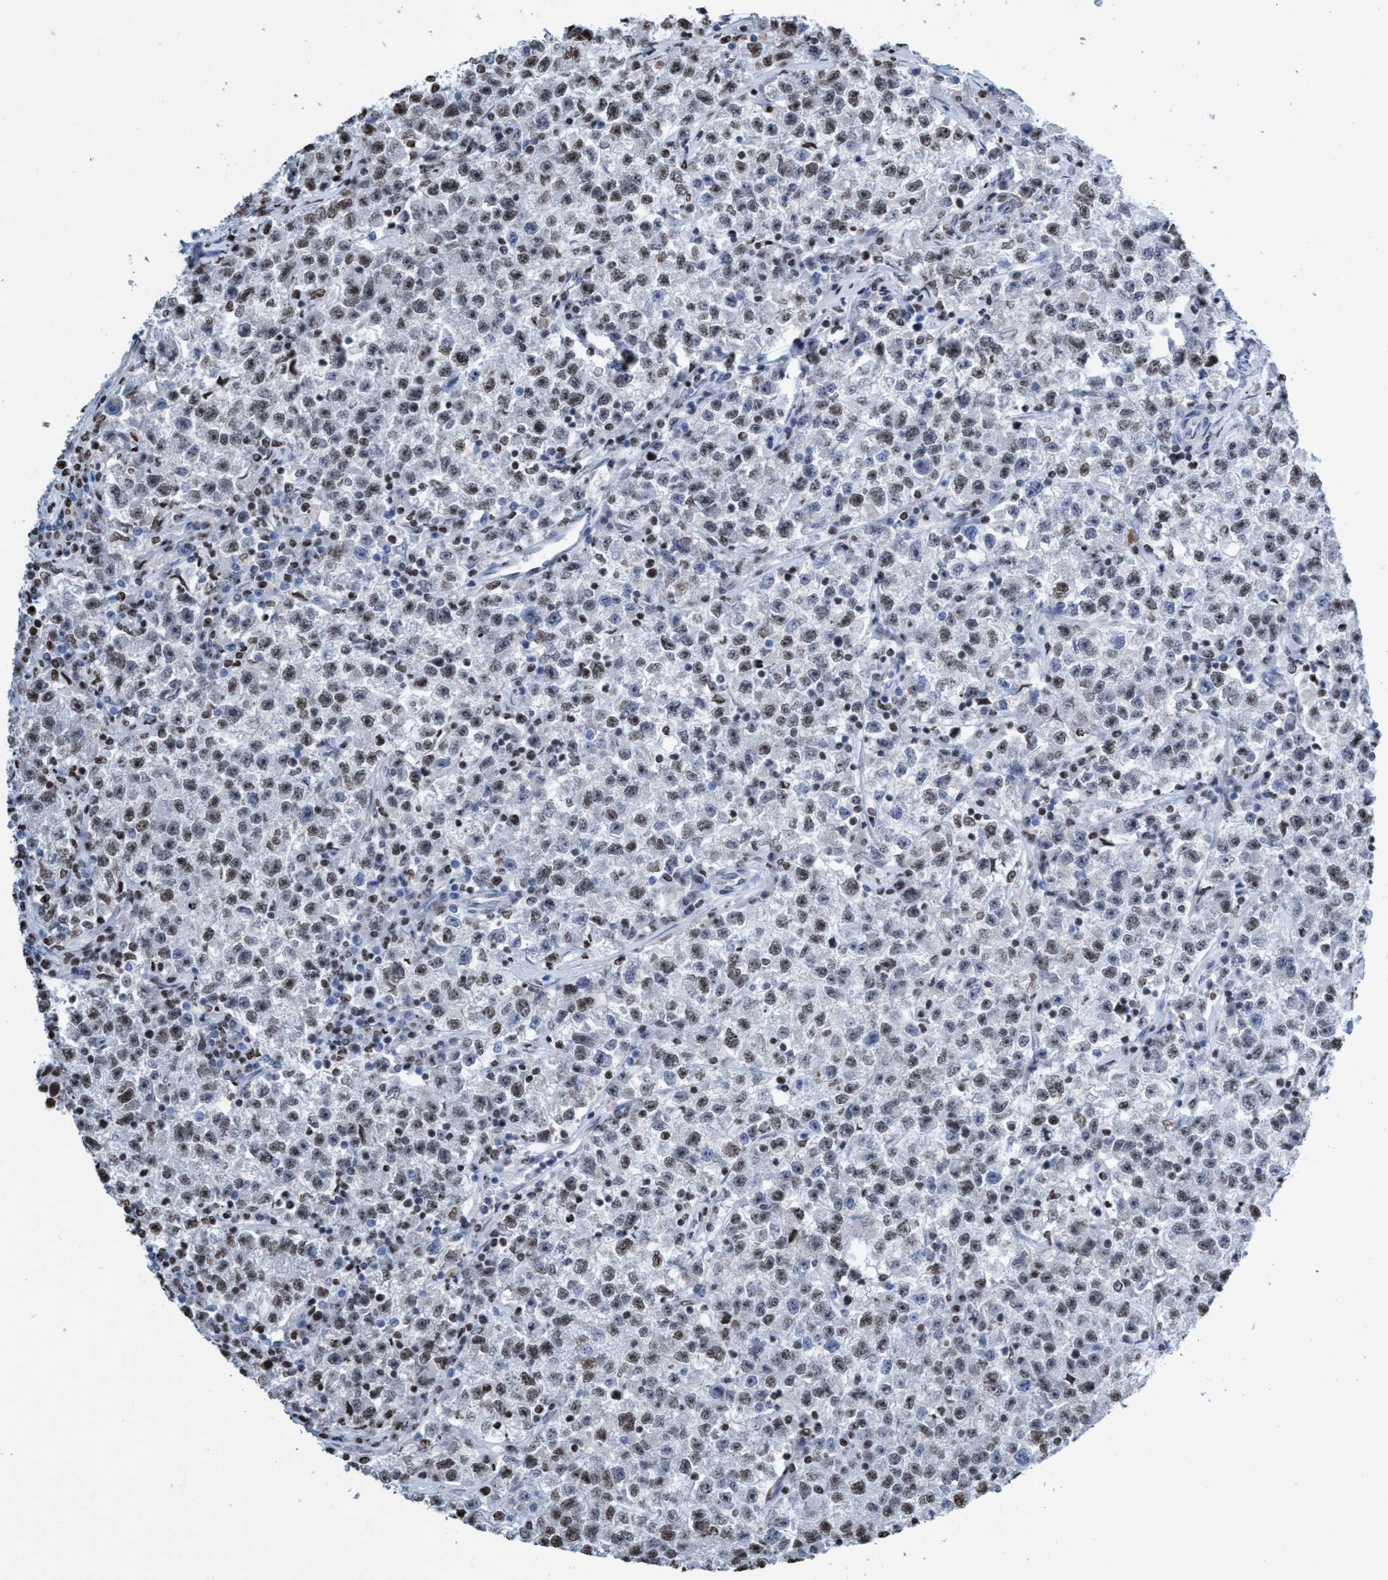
{"staining": {"intensity": "weak", "quantity": "25%-75%", "location": "nuclear"}, "tissue": "testis cancer", "cell_type": "Tumor cells", "image_type": "cancer", "snomed": [{"axis": "morphology", "description": "Seminoma, NOS"}, {"axis": "topography", "description": "Testis"}], "caption": "Tumor cells demonstrate low levels of weak nuclear staining in about 25%-75% of cells in human testis cancer (seminoma).", "gene": "CBX2", "patient": {"sex": "male", "age": 22}}